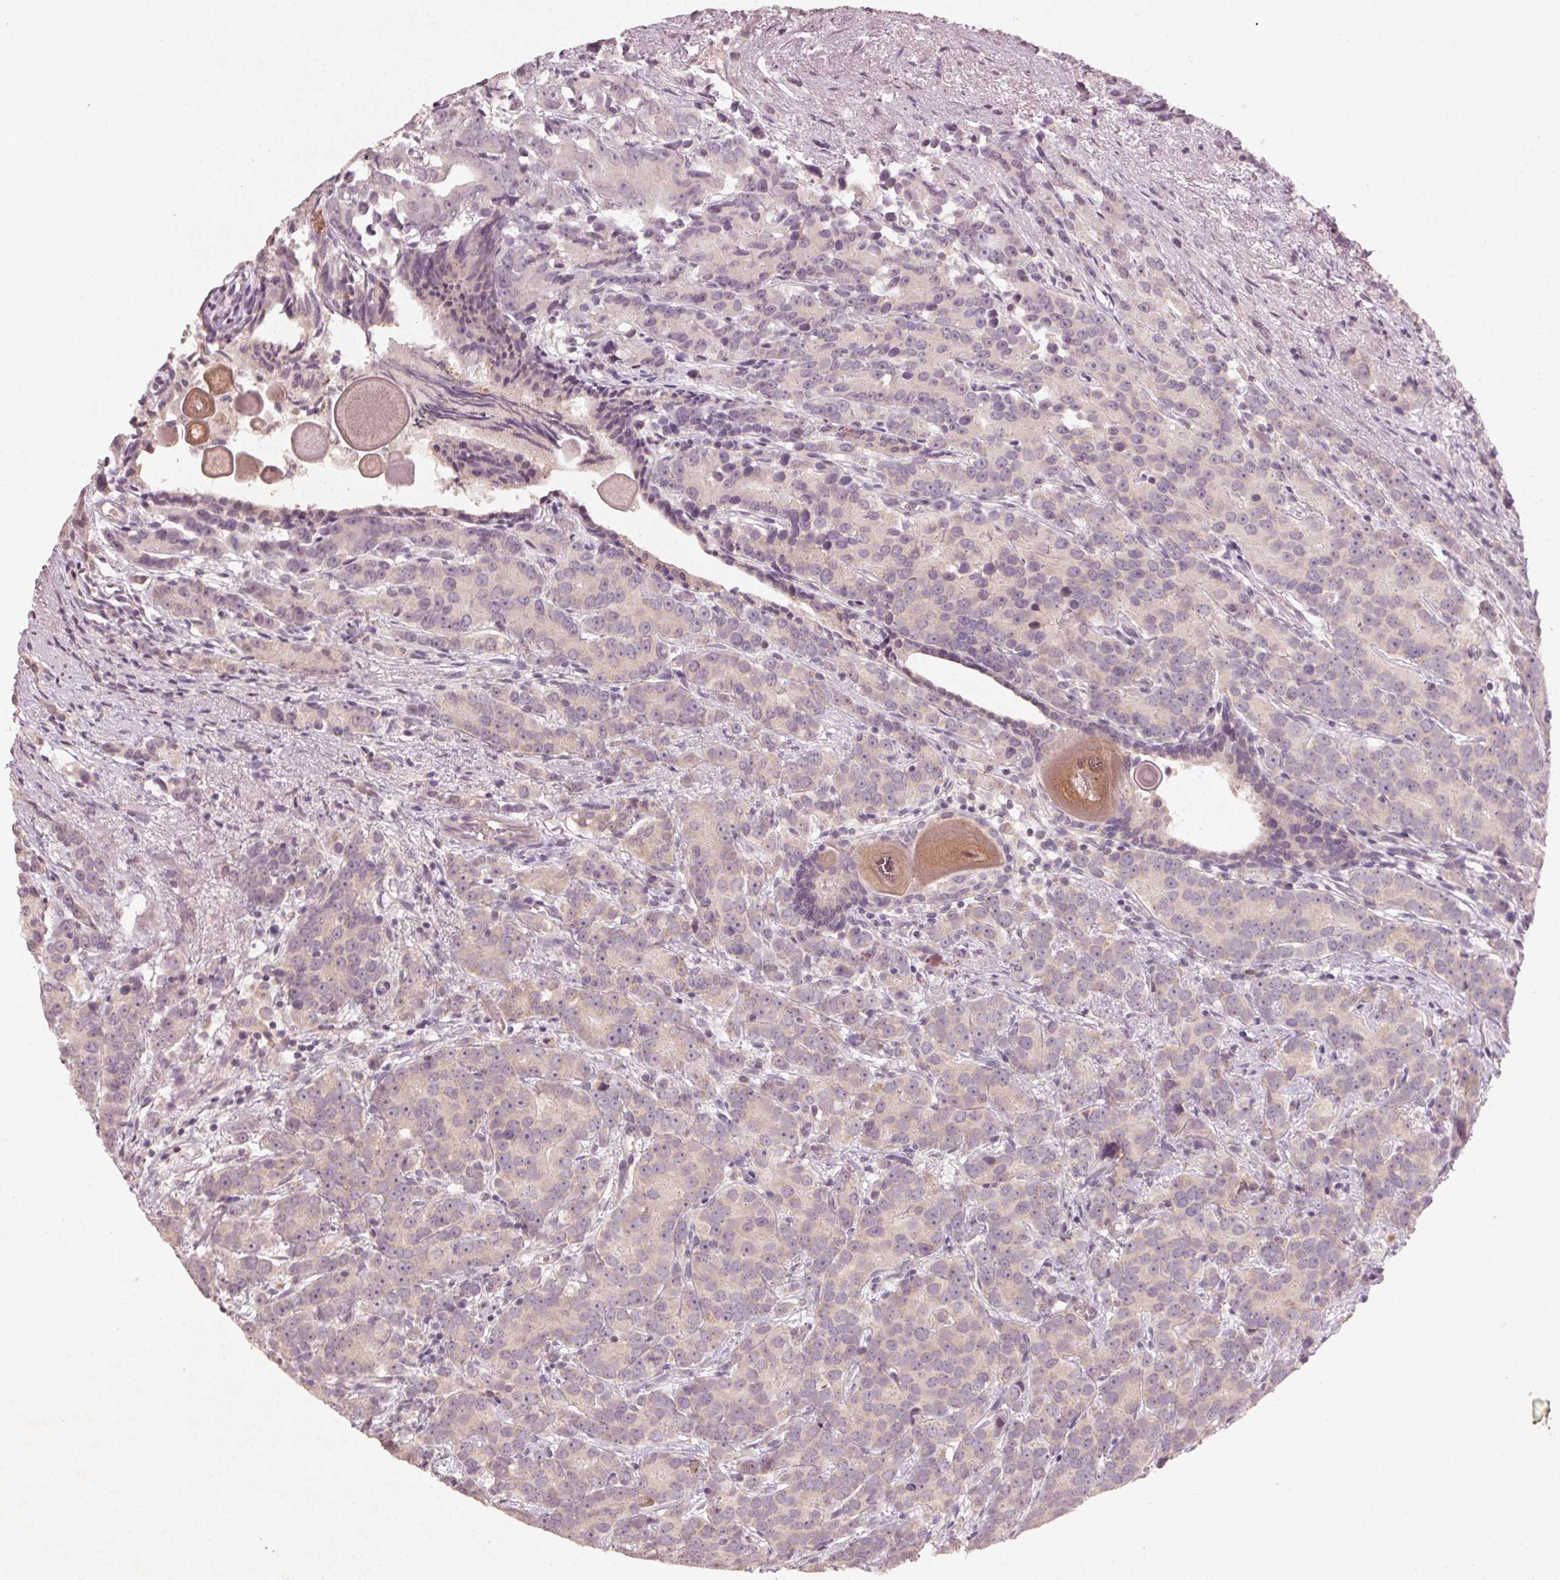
{"staining": {"intensity": "weak", "quantity": "<25%", "location": "cytoplasmic/membranous"}, "tissue": "prostate cancer", "cell_type": "Tumor cells", "image_type": "cancer", "snomed": [{"axis": "morphology", "description": "Adenocarcinoma, High grade"}, {"axis": "topography", "description": "Prostate"}], "caption": "This is a image of immunohistochemistry (IHC) staining of adenocarcinoma (high-grade) (prostate), which shows no expression in tumor cells.", "gene": "KLRC3", "patient": {"sex": "male", "age": 90}}